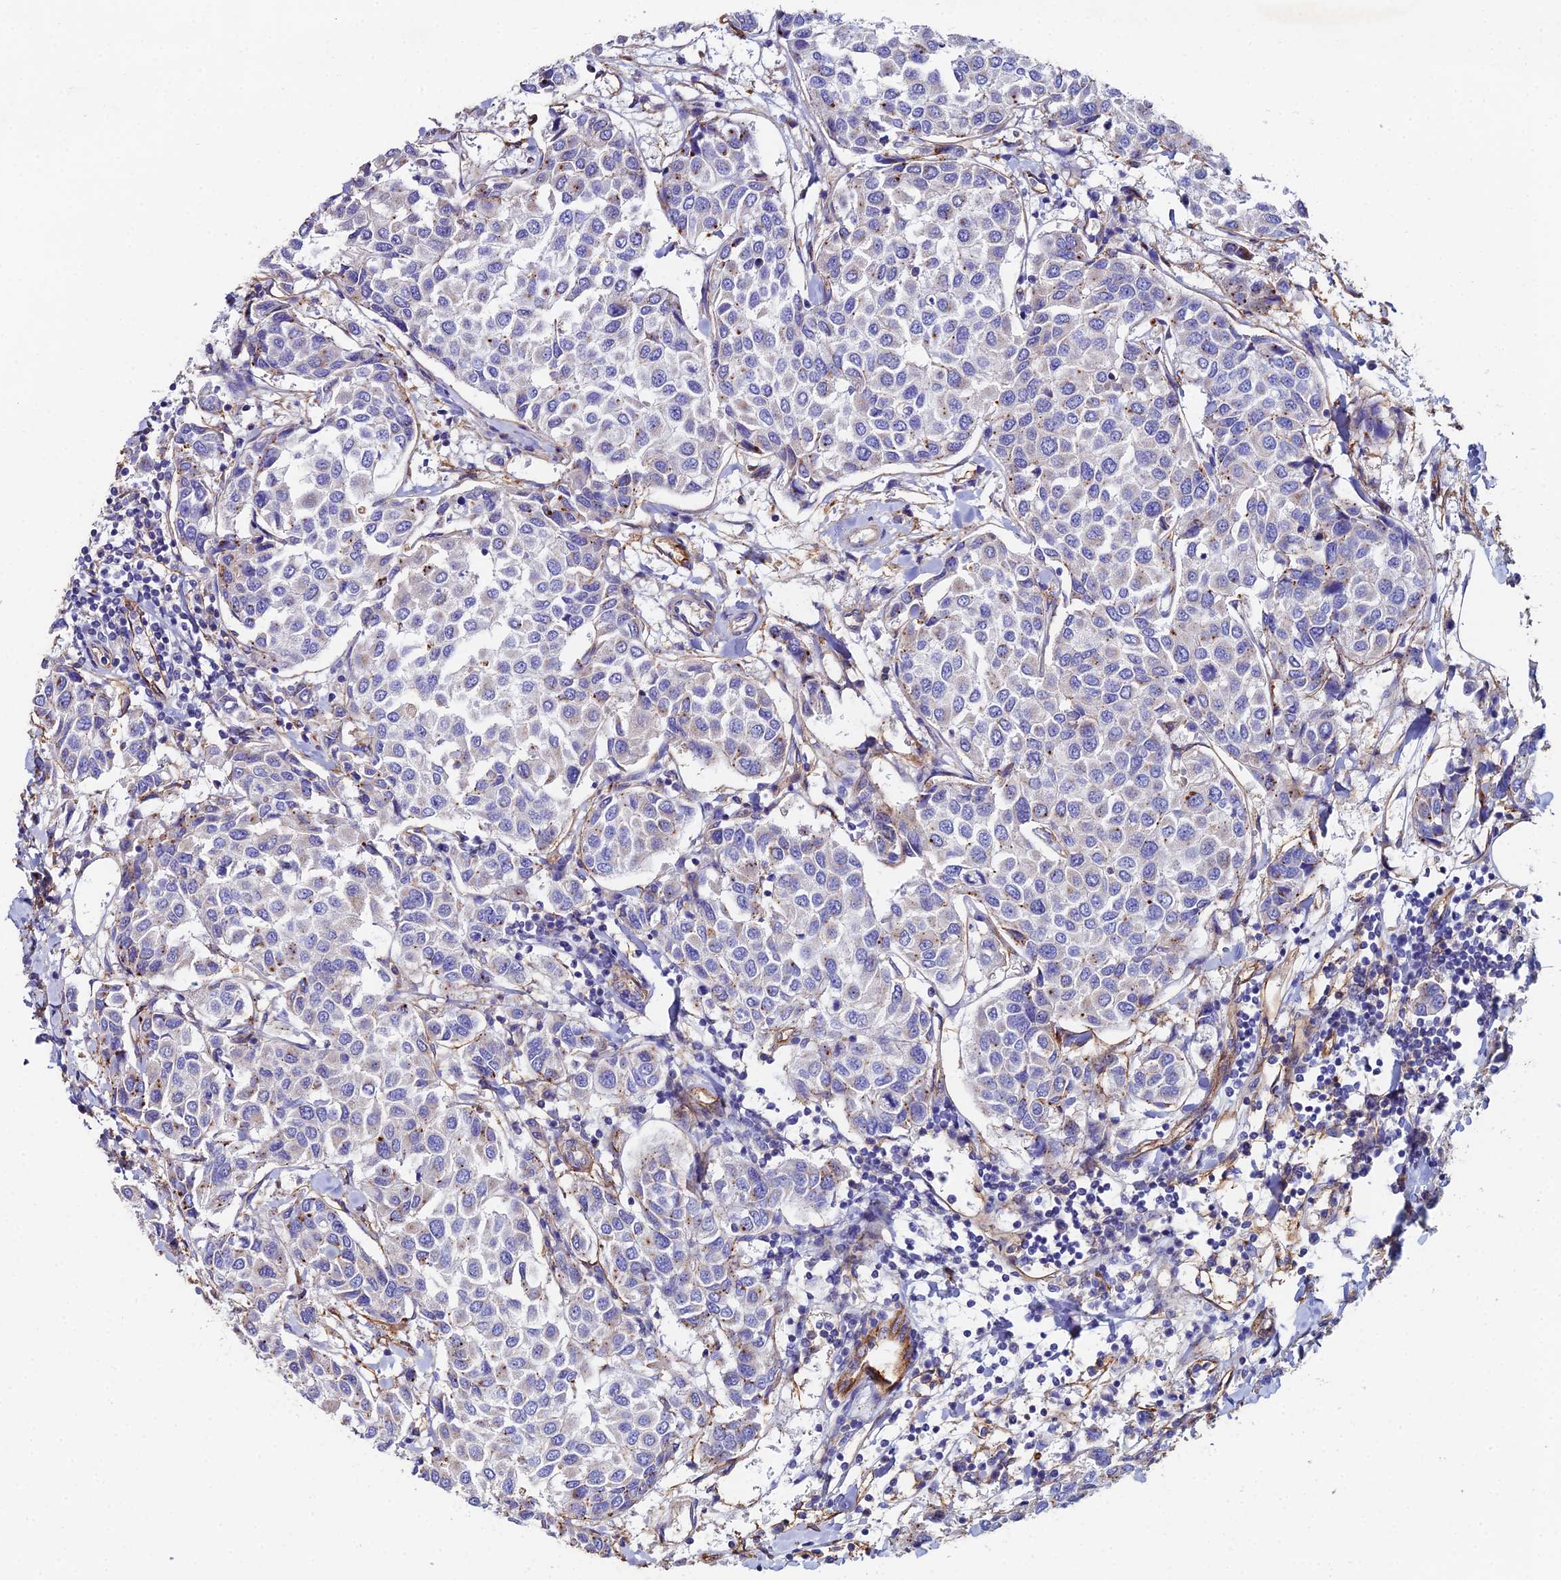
{"staining": {"intensity": "moderate", "quantity": "<25%", "location": "cytoplasmic/membranous"}, "tissue": "breast cancer", "cell_type": "Tumor cells", "image_type": "cancer", "snomed": [{"axis": "morphology", "description": "Duct carcinoma"}, {"axis": "topography", "description": "Breast"}], "caption": "Infiltrating ductal carcinoma (breast) tissue displays moderate cytoplasmic/membranous positivity in approximately <25% of tumor cells, visualized by immunohistochemistry.", "gene": "C6", "patient": {"sex": "female", "age": 55}}